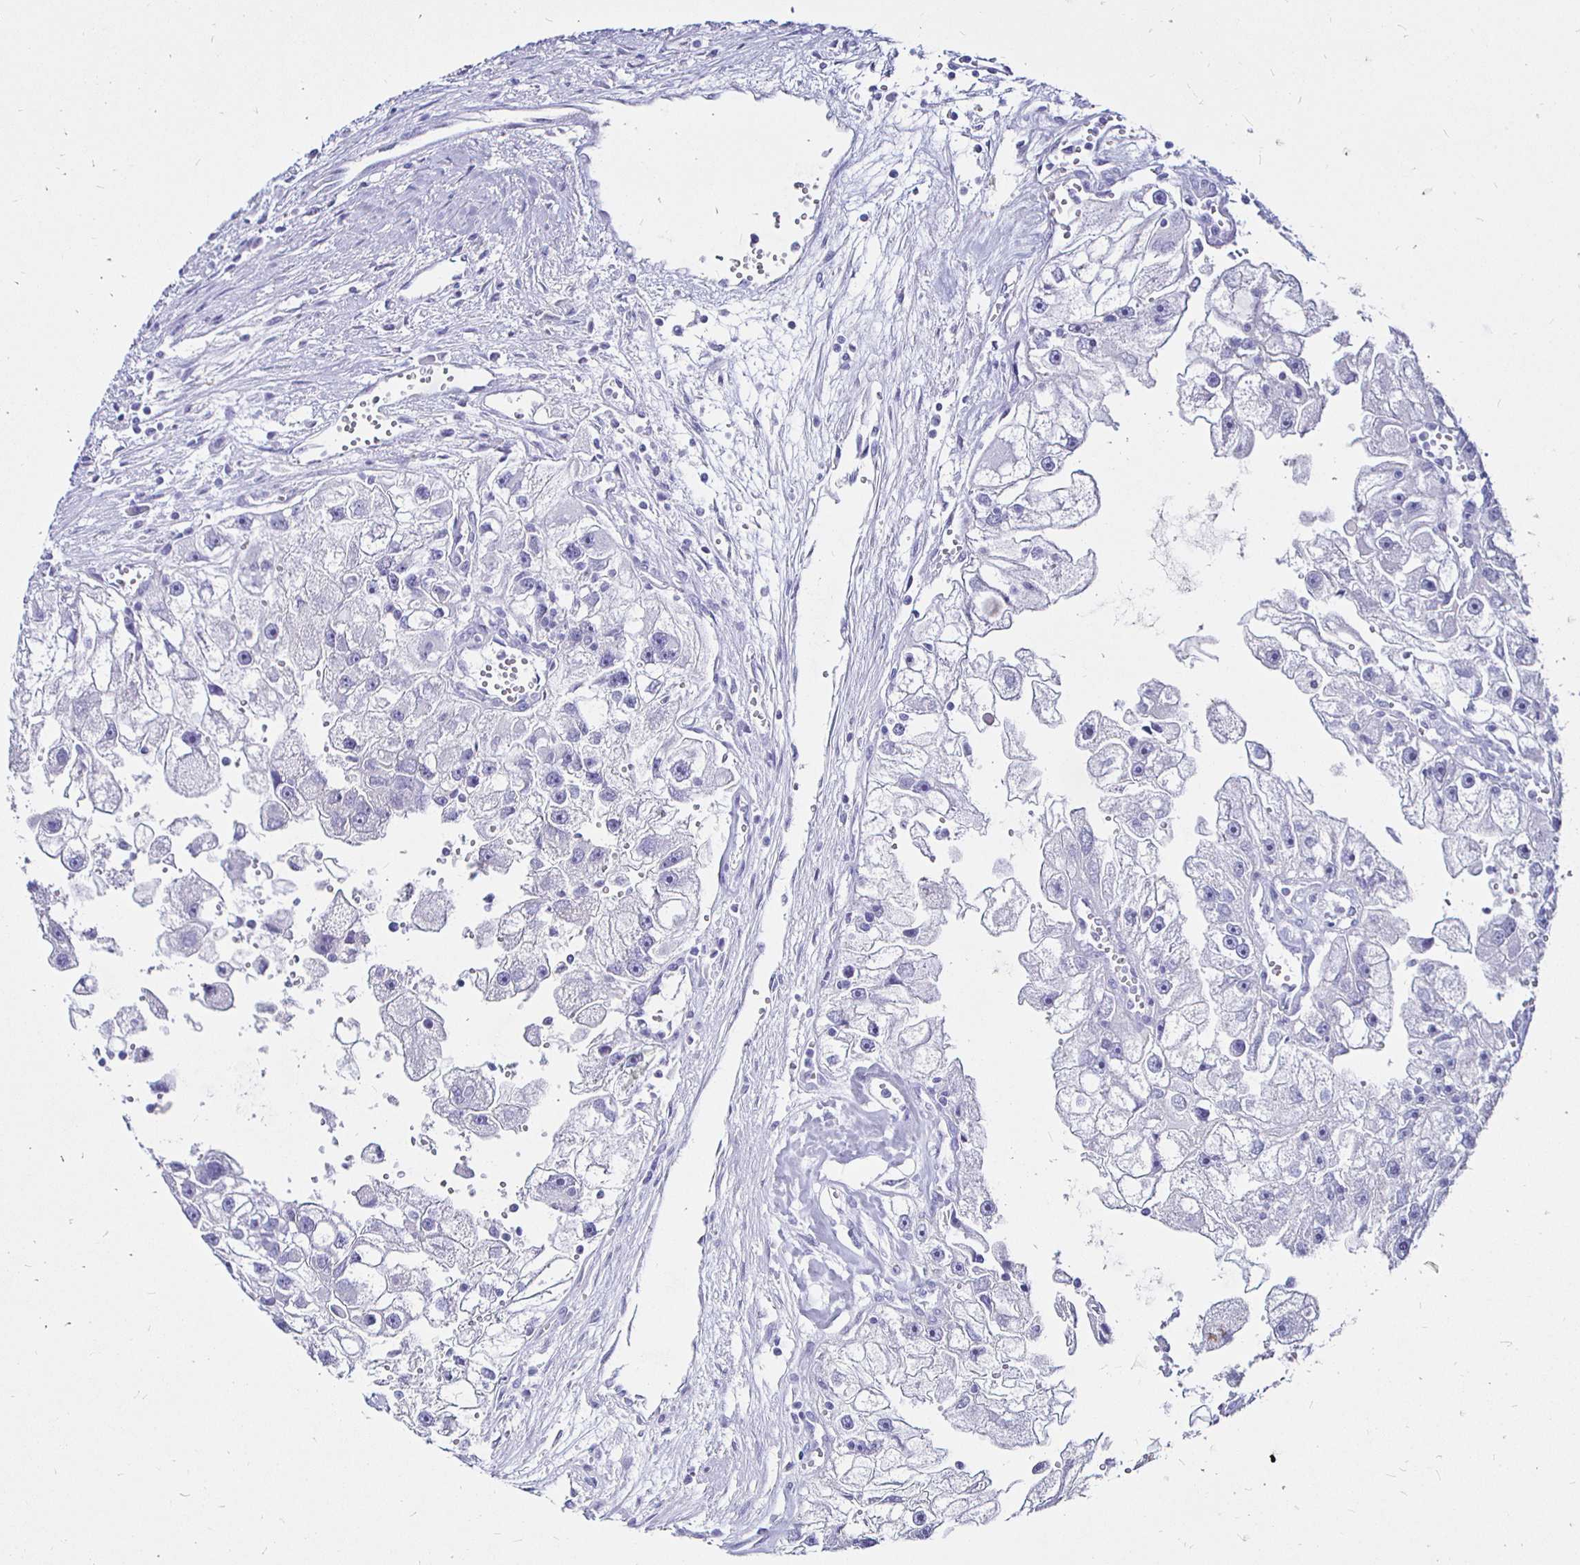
{"staining": {"intensity": "negative", "quantity": "none", "location": "none"}, "tissue": "renal cancer", "cell_type": "Tumor cells", "image_type": "cancer", "snomed": [{"axis": "morphology", "description": "Adenocarcinoma, NOS"}, {"axis": "topography", "description": "Kidney"}], "caption": "Tumor cells show no significant protein expression in renal cancer.", "gene": "IRGC", "patient": {"sex": "male", "age": 63}}